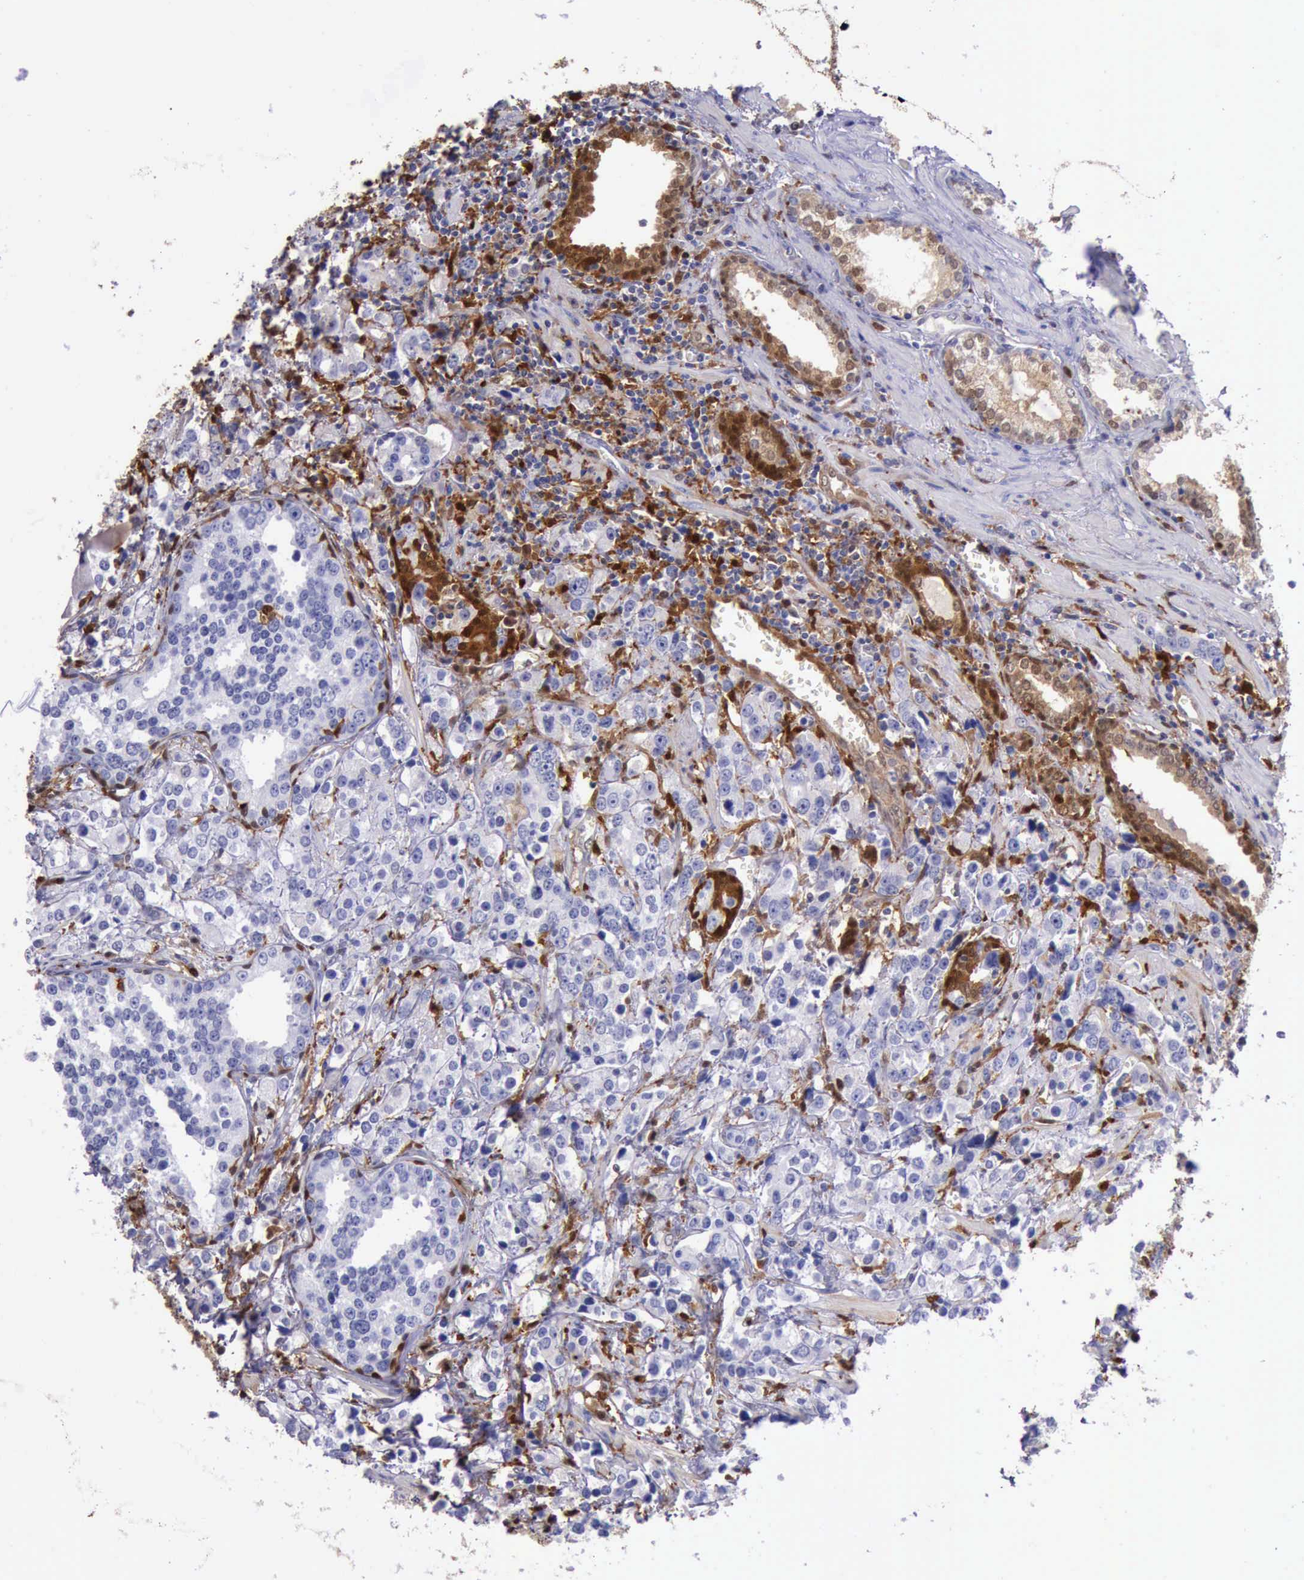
{"staining": {"intensity": "moderate", "quantity": "<25%", "location": "cytoplasmic/membranous,nuclear"}, "tissue": "prostate cancer", "cell_type": "Tumor cells", "image_type": "cancer", "snomed": [{"axis": "morphology", "description": "Adenocarcinoma, High grade"}, {"axis": "topography", "description": "Prostate"}], "caption": "This histopathology image exhibits immunohistochemistry staining of prostate cancer (high-grade adenocarcinoma), with low moderate cytoplasmic/membranous and nuclear staining in about <25% of tumor cells.", "gene": "TYMP", "patient": {"sex": "male", "age": 71}}